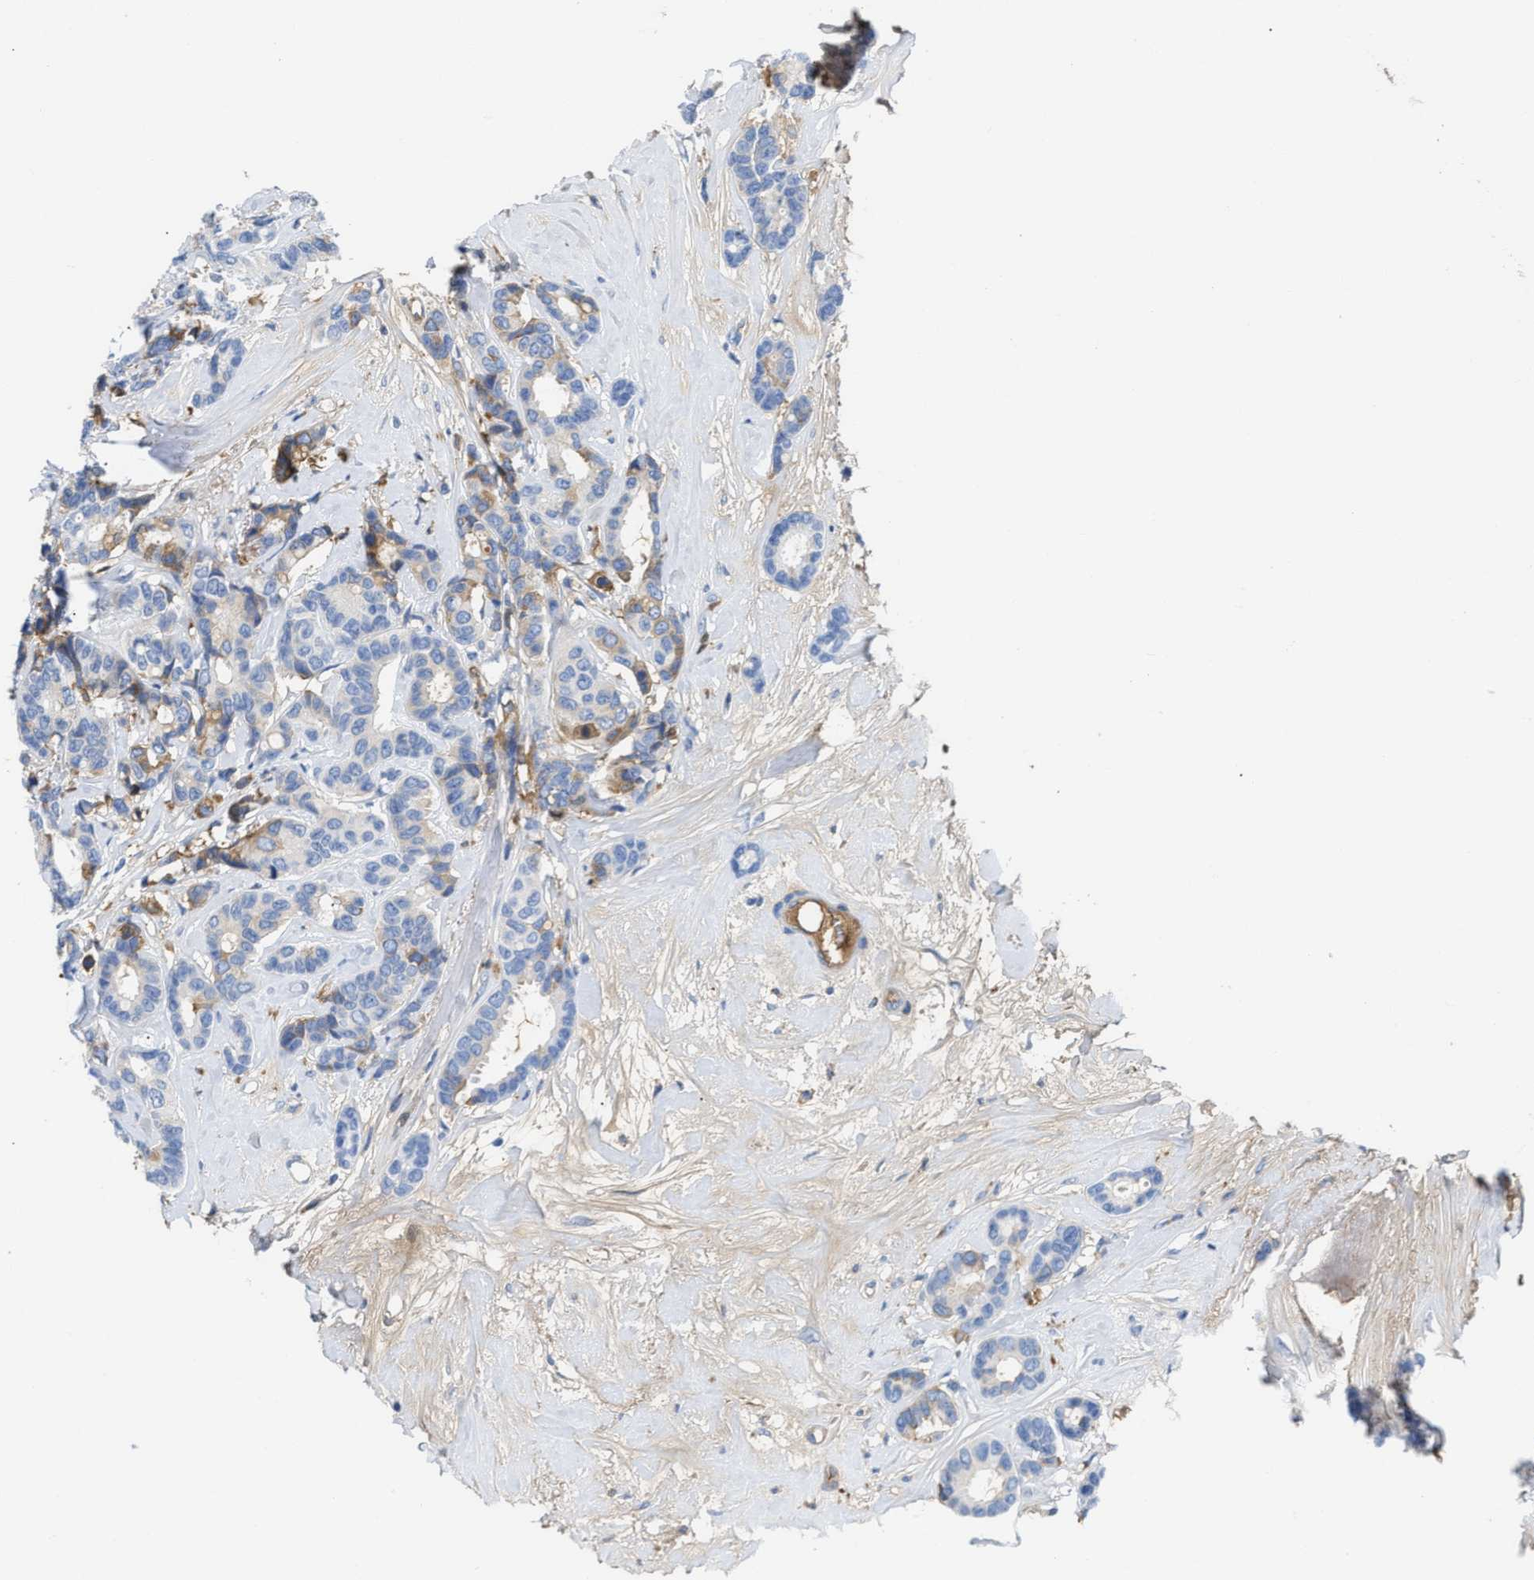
{"staining": {"intensity": "weak", "quantity": "<25%", "location": "cytoplasmic/membranous"}, "tissue": "breast cancer", "cell_type": "Tumor cells", "image_type": "cancer", "snomed": [{"axis": "morphology", "description": "Duct carcinoma"}, {"axis": "topography", "description": "Breast"}], "caption": "This is an immunohistochemistry photomicrograph of human breast intraductal carcinoma. There is no expression in tumor cells.", "gene": "GC", "patient": {"sex": "female", "age": 87}}